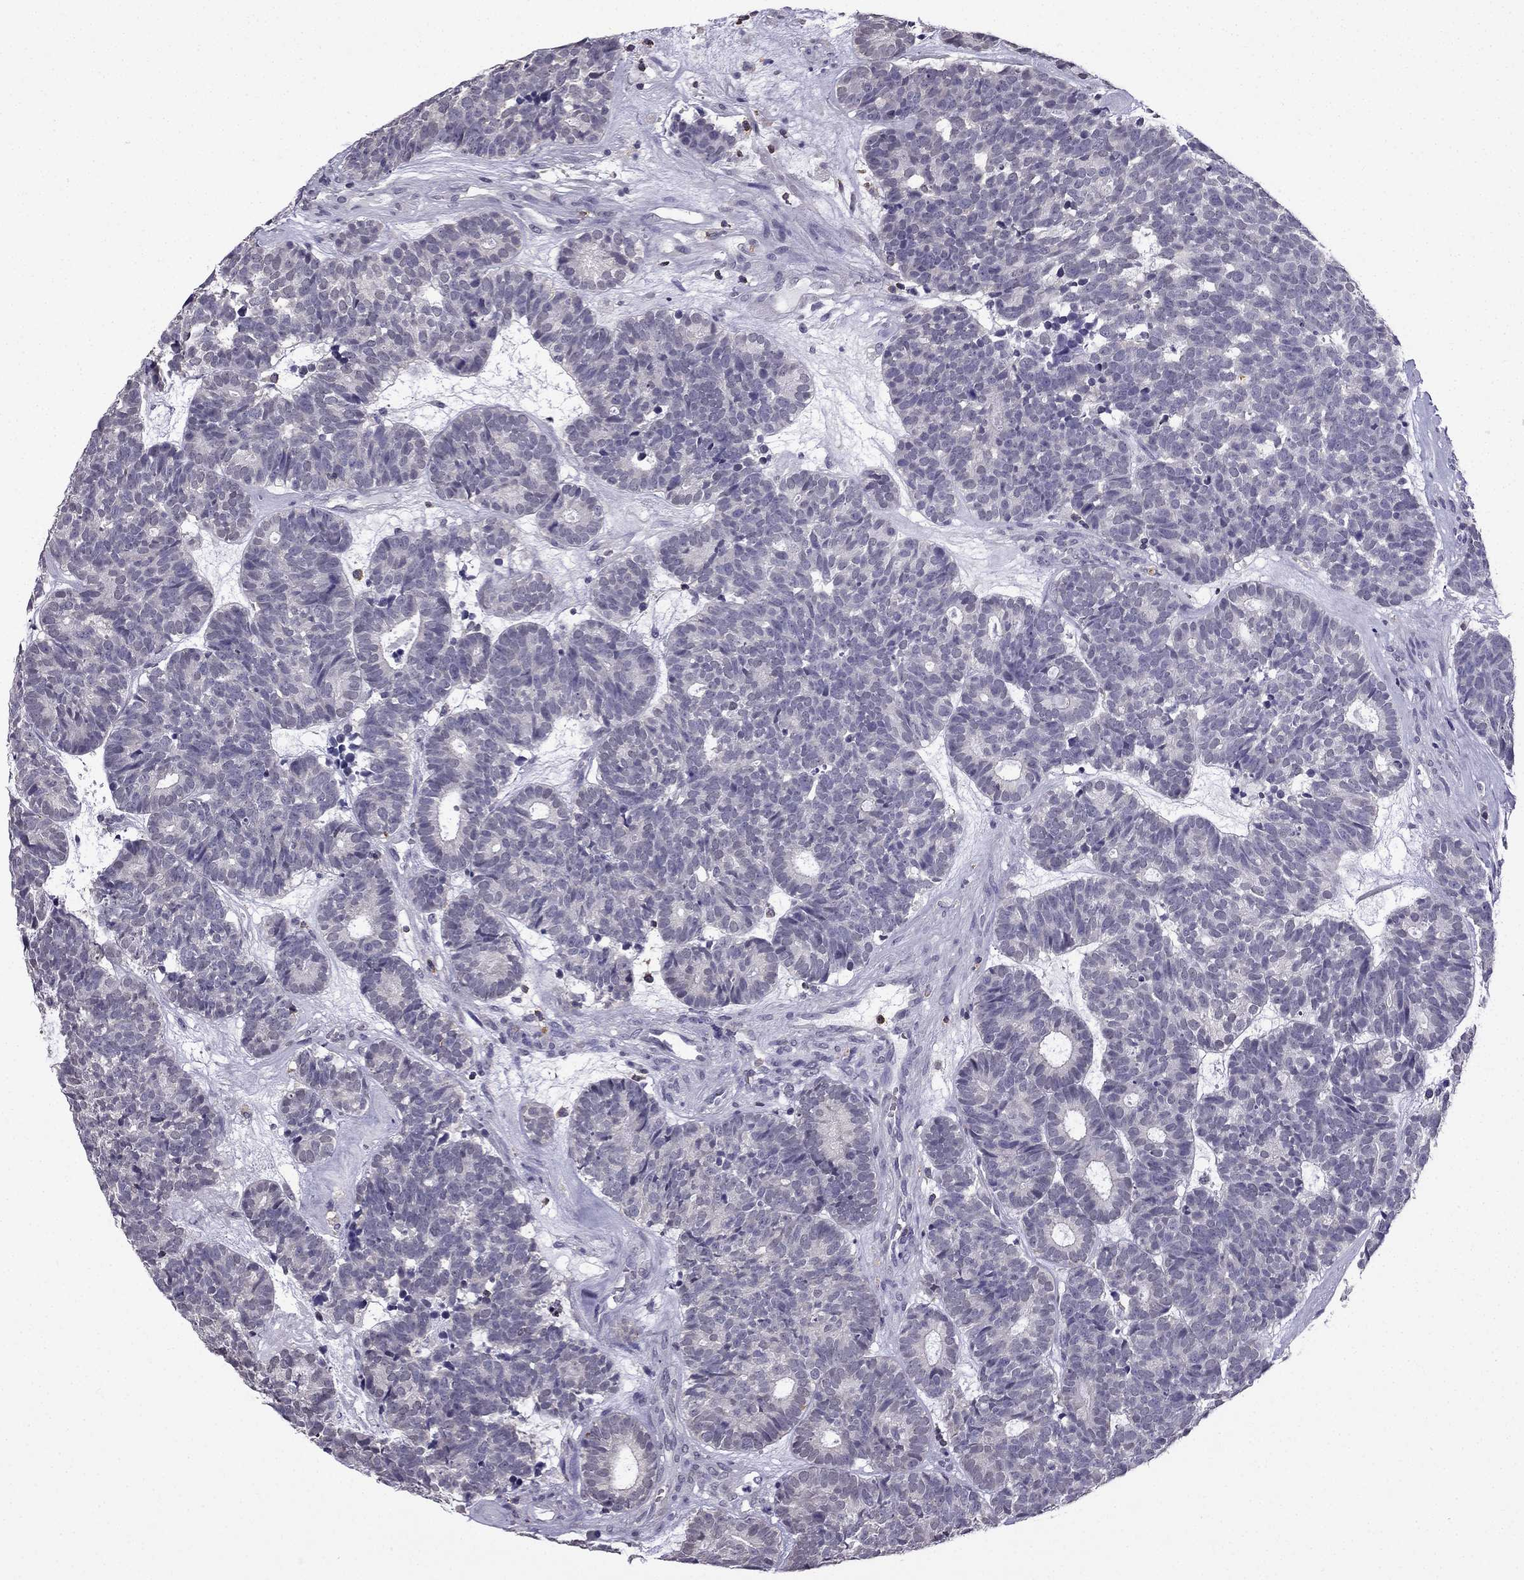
{"staining": {"intensity": "negative", "quantity": "none", "location": "none"}, "tissue": "head and neck cancer", "cell_type": "Tumor cells", "image_type": "cancer", "snomed": [{"axis": "morphology", "description": "Adenocarcinoma, NOS"}, {"axis": "topography", "description": "Head-Neck"}], "caption": "DAB (3,3'-diaminobenzidine) immunohistochemical staining of head and neck adenocarcinoma exhibits no significant staining in tumor cells.", "gene": "CCK", "patient": {"sex": "female", "age": 81}}